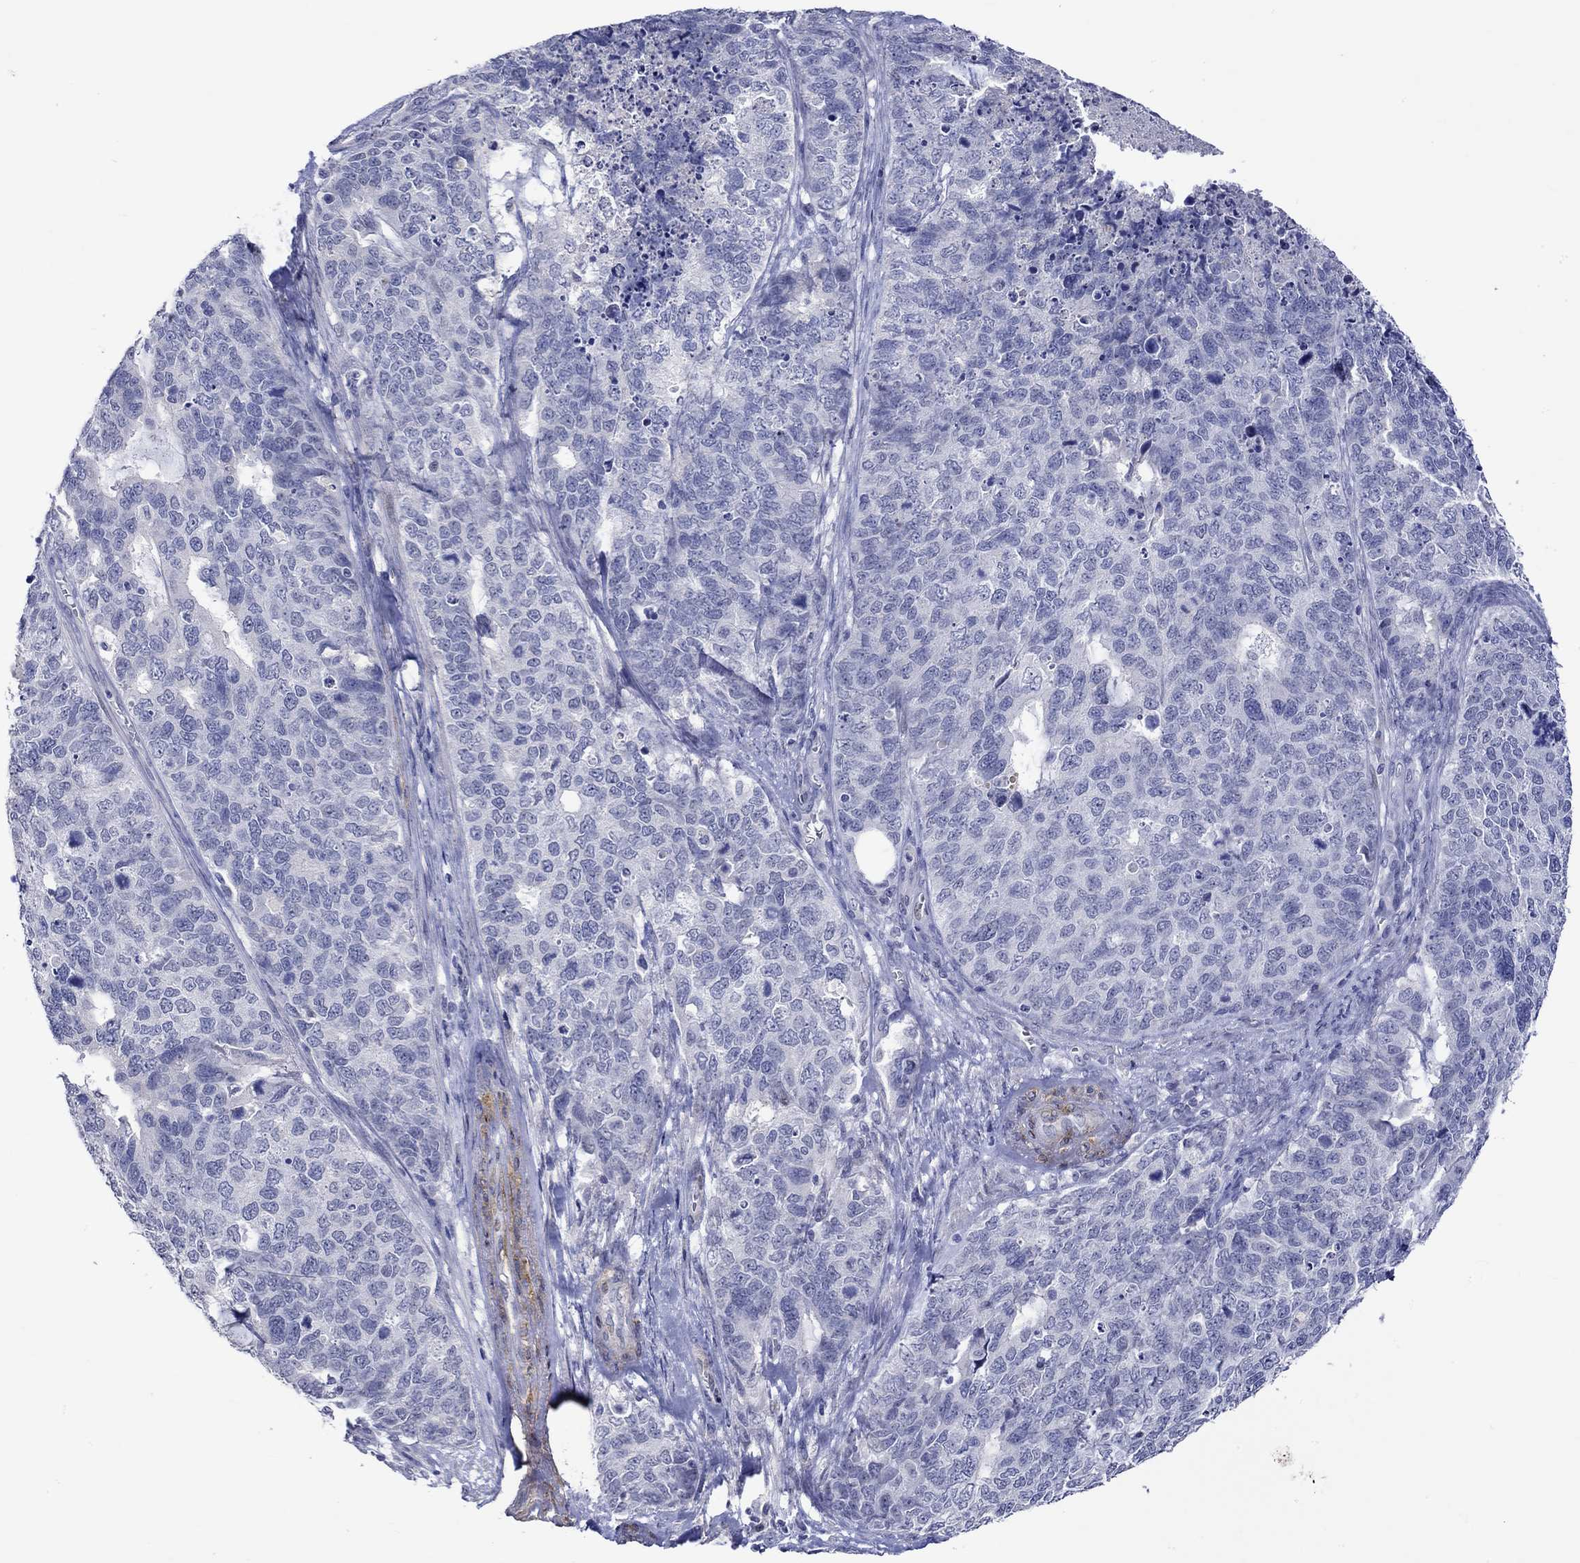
{"staining": {"intensity": "negative", "quantity": "none", "location": "none"}, "tissue": "cervical cancer", "cell_type": "Tumor cells", "image_type": "cancer", "snomed": [{"axis": "morphology", "description": "Squamous cell carcinoma, NOS"}, {"axis": "topography", "description": "Cervix"}], "caption": "The IHC histopathology image has no significant expression in tumor cells of squamous cell carcinoma (cervical) tissue.", "gene": "CRYAB", "patient": {"sex": "female", "age": 63}}